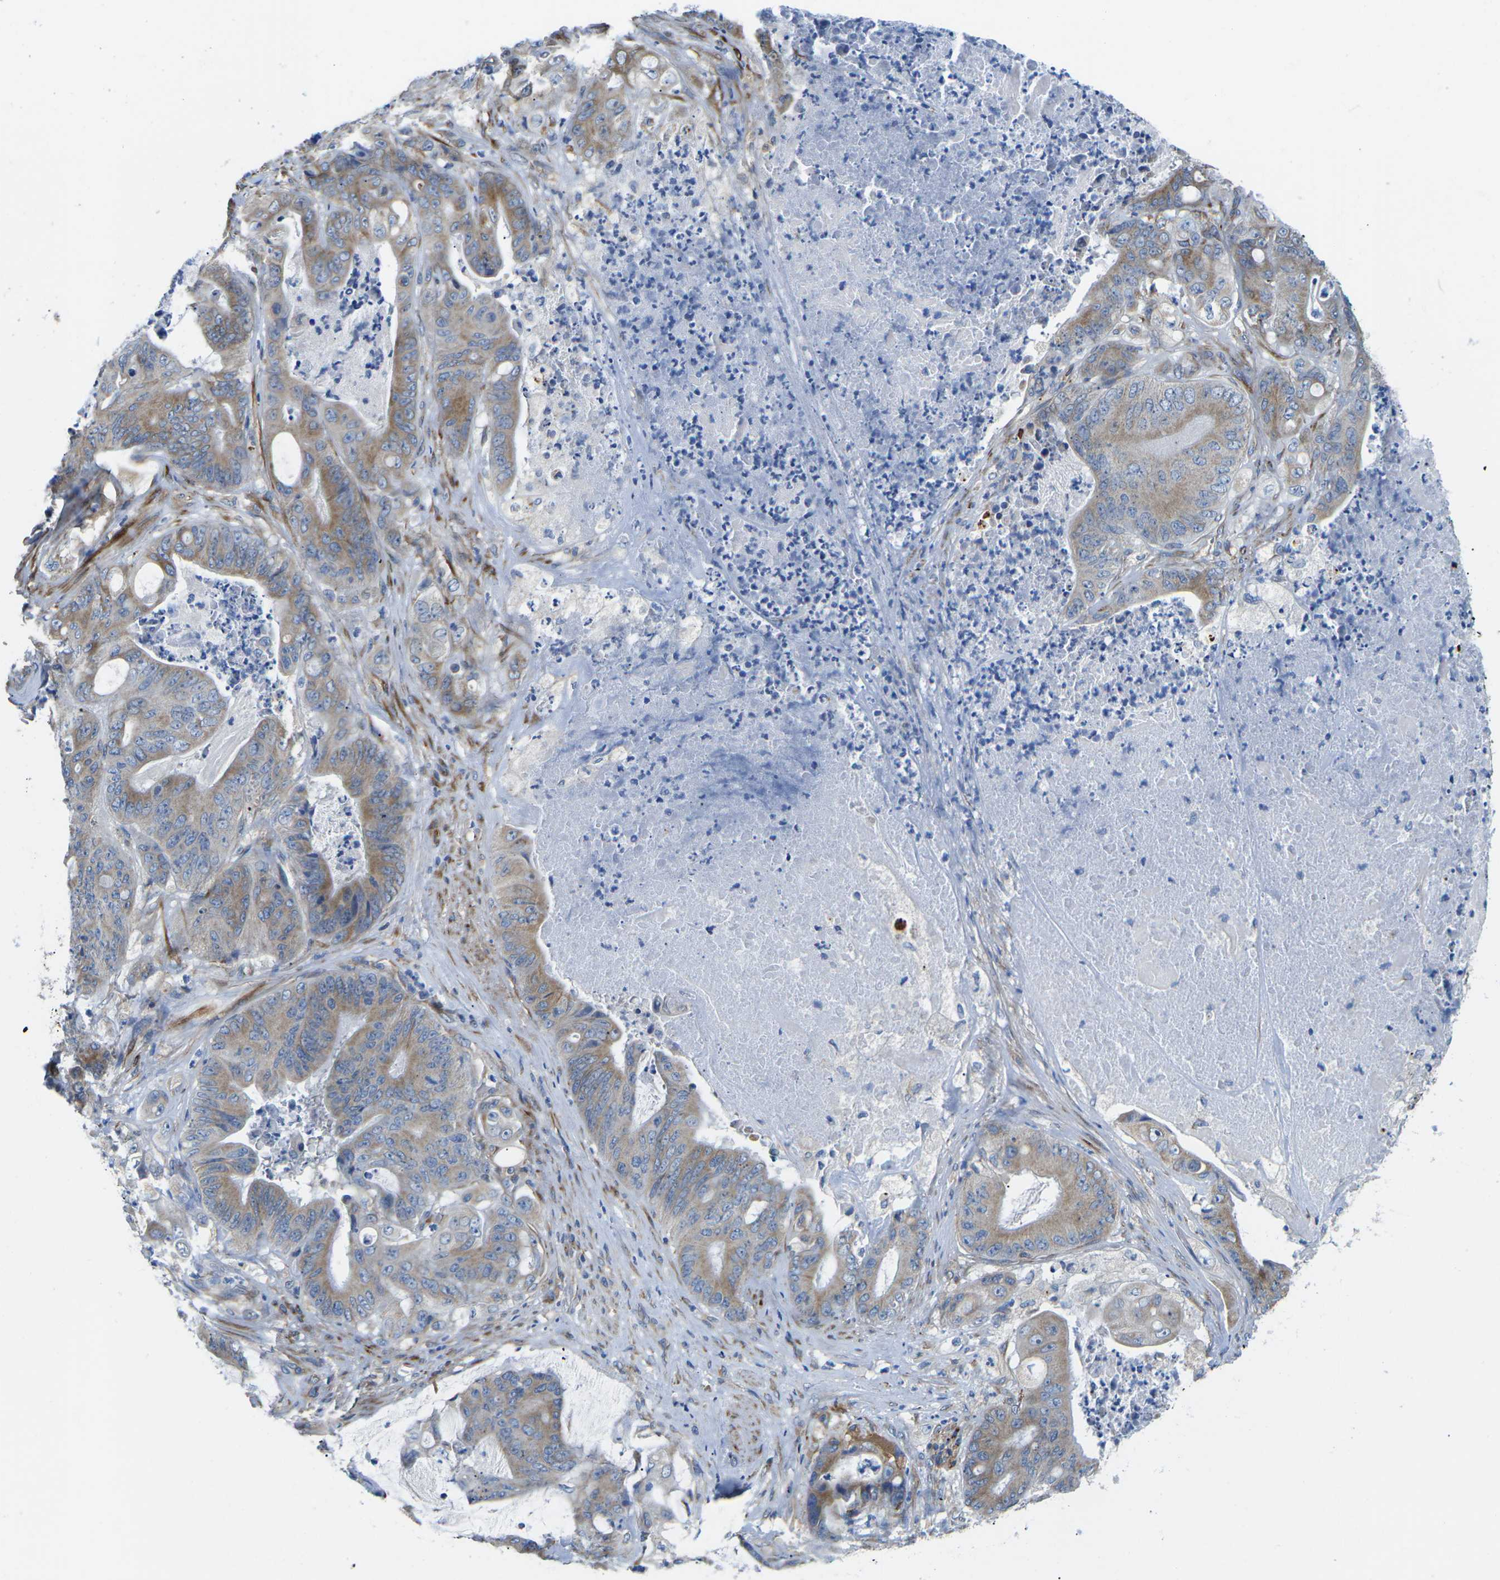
{"staining": {"intensity": "moderate", "quantity": "25%-75%", "location": "cytoplasmic/membranous"}, "tissue": "stomach cancer", "cell_type": "Tumor cells", "image_type": "cancer", "snomed": [{"axis": "morphology", "description": "Adenocarcinoma, NOS"}, {"axis": "topography", "description": "Stomach"}], "caption": "Immunohistochemistry histopathology image of human adenocarcinoma (stomach) stained for a protein (brown), which demonstrates medium levels of moderate cytoplasmic/membranous expression in approximately 25%-75% of tumor cells.", "gene": "TMEFF2", "patient": {"sex": "female", "age": 73}}